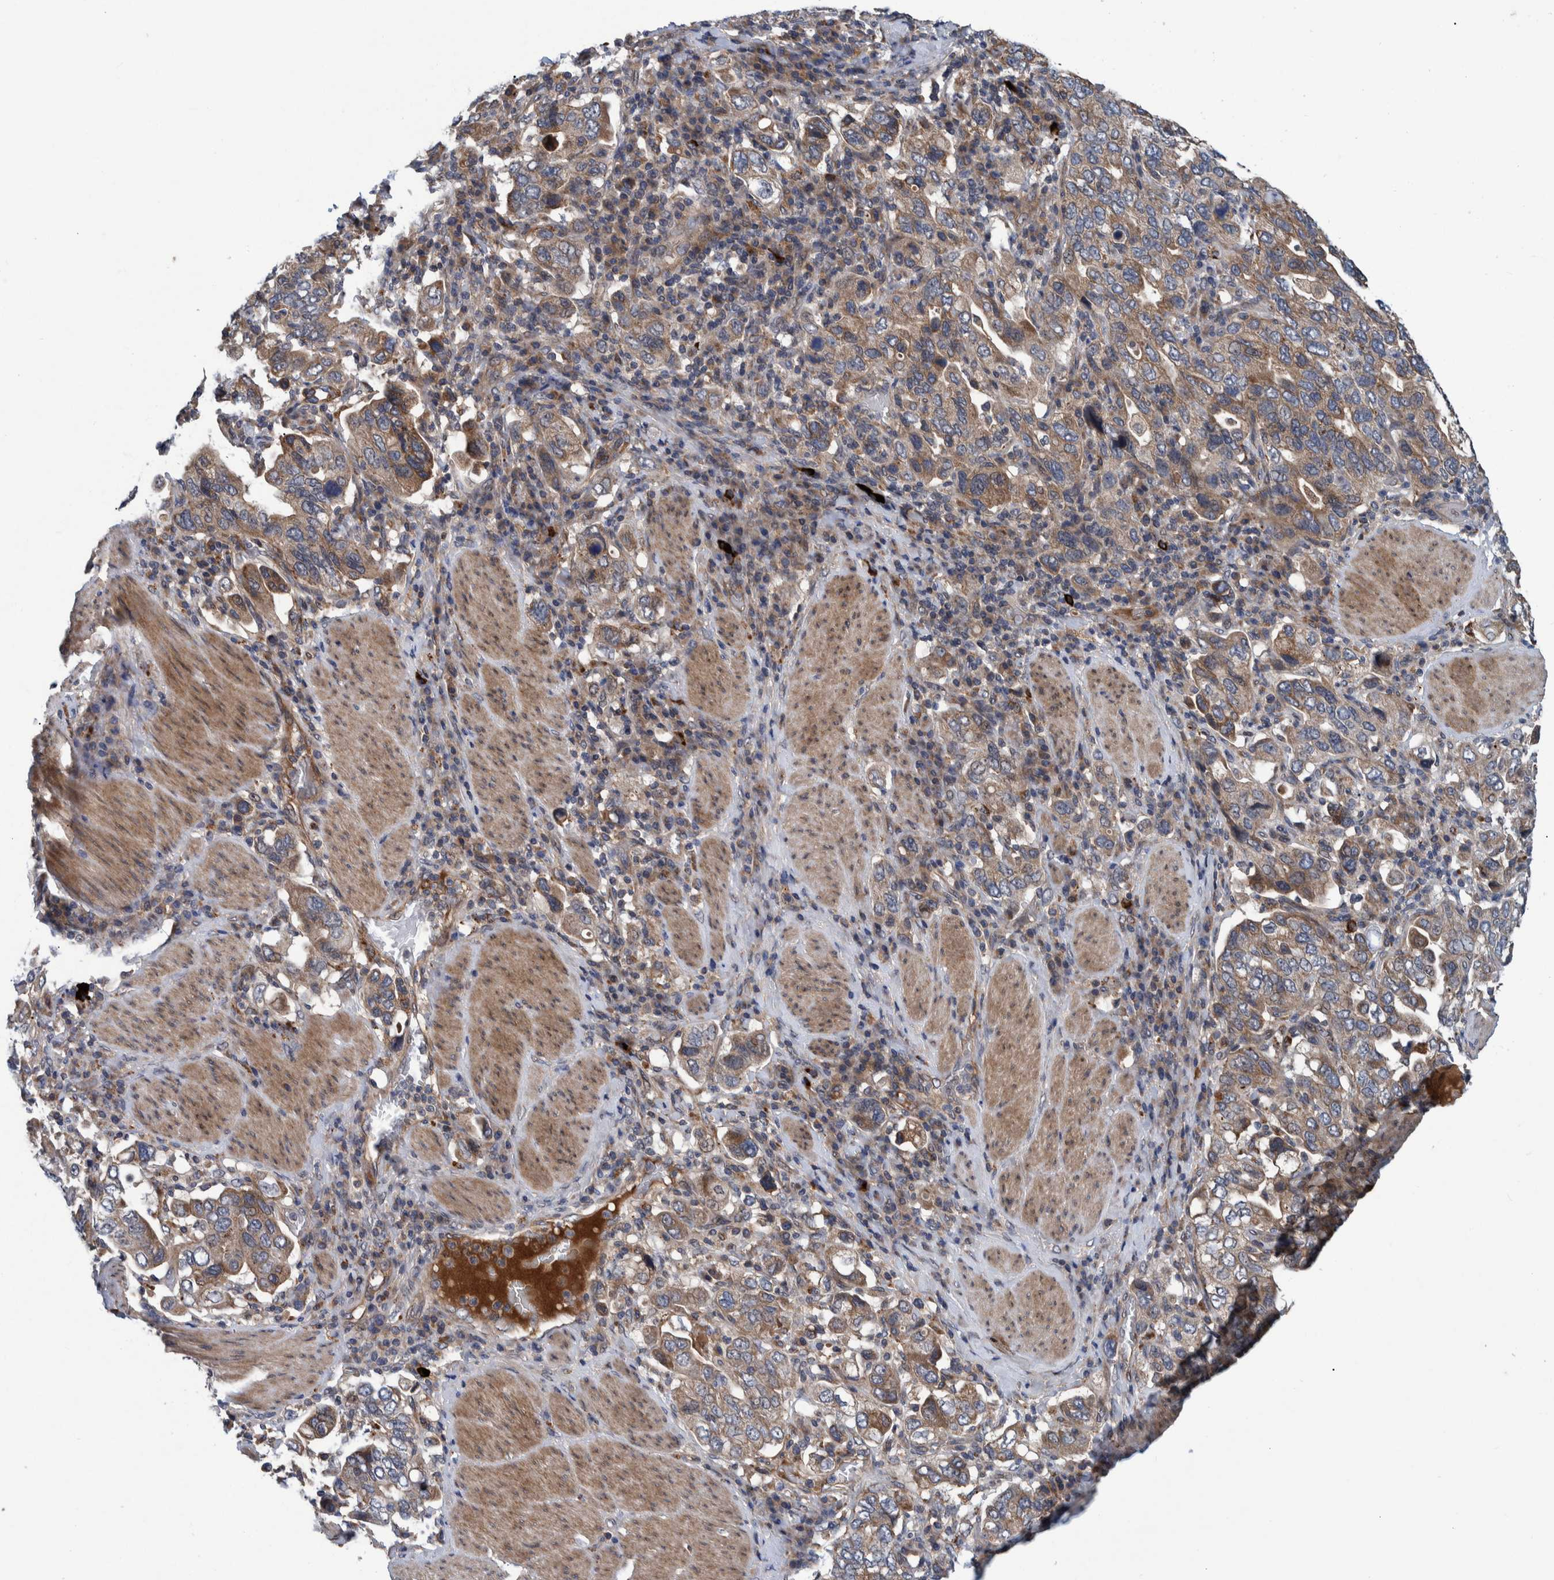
{"staining": {"intensity": "moderate", "quantity": ">75%", "location": "cytoplasmic/membranous"}, "tissue": "stomach cancer", "cell_type": "Tumor cells", "image_type": "cancer", "snomed": [{"axis": "morphology", "description": "Adenocarcinoma, NOS"}, {"axis": "topography", "description": "Stomach, upper"}], "caption": "DAB immunohistochemical staining of stomach cancer exhibits moderate cytoplasmic/membranous protein expression in about >75% of tumor cells. The staining was performed using DAB (3,3'-diaminobenzidine) to visualize the protein expression in brown, while the nuclei were stained in blue with hematoxylin (Magnification: 20x).", "gene": "ITIH3", "patient": {"sex": "male", "age": 62}}